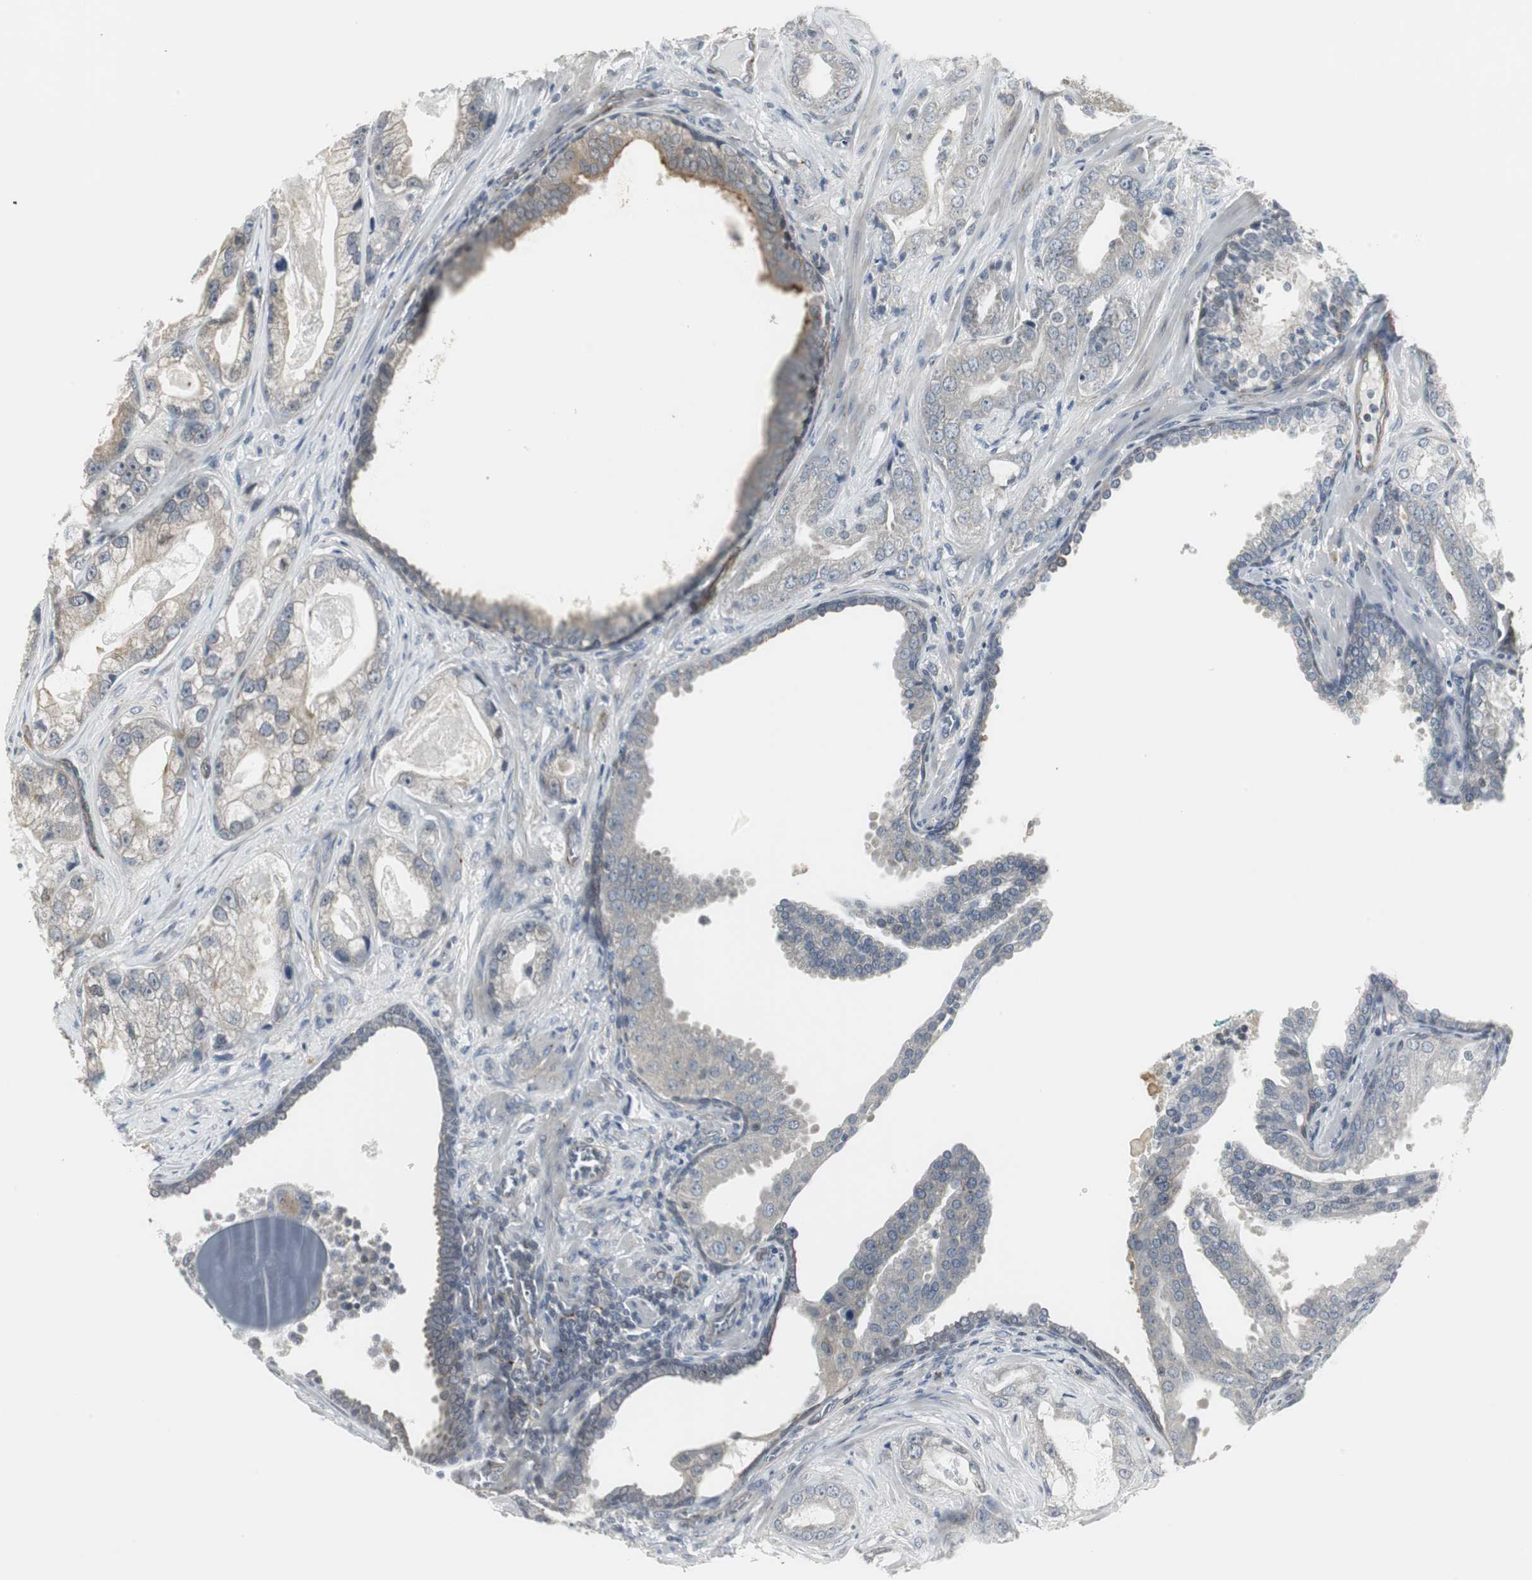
{"staining": {"intensity": "negative", "quantity": "none", "location": "none"}, "tissue": "prostate cancer", "cell_type": "Tumor cells", "image_type": "cancer", "snomed": [{"axis": "morphology", "description": "Adenocarcinoma, Low grade"}, {"axis": "topography", "description": "Prostate"}], "caption": "IHC image of adenocarcinoma (low-grade) (prostate) stained for a protein (brown), which reveals no expression in tumor cells.", "gene": "SCYL3", "patient": {"sex": "male", "age": 59}}